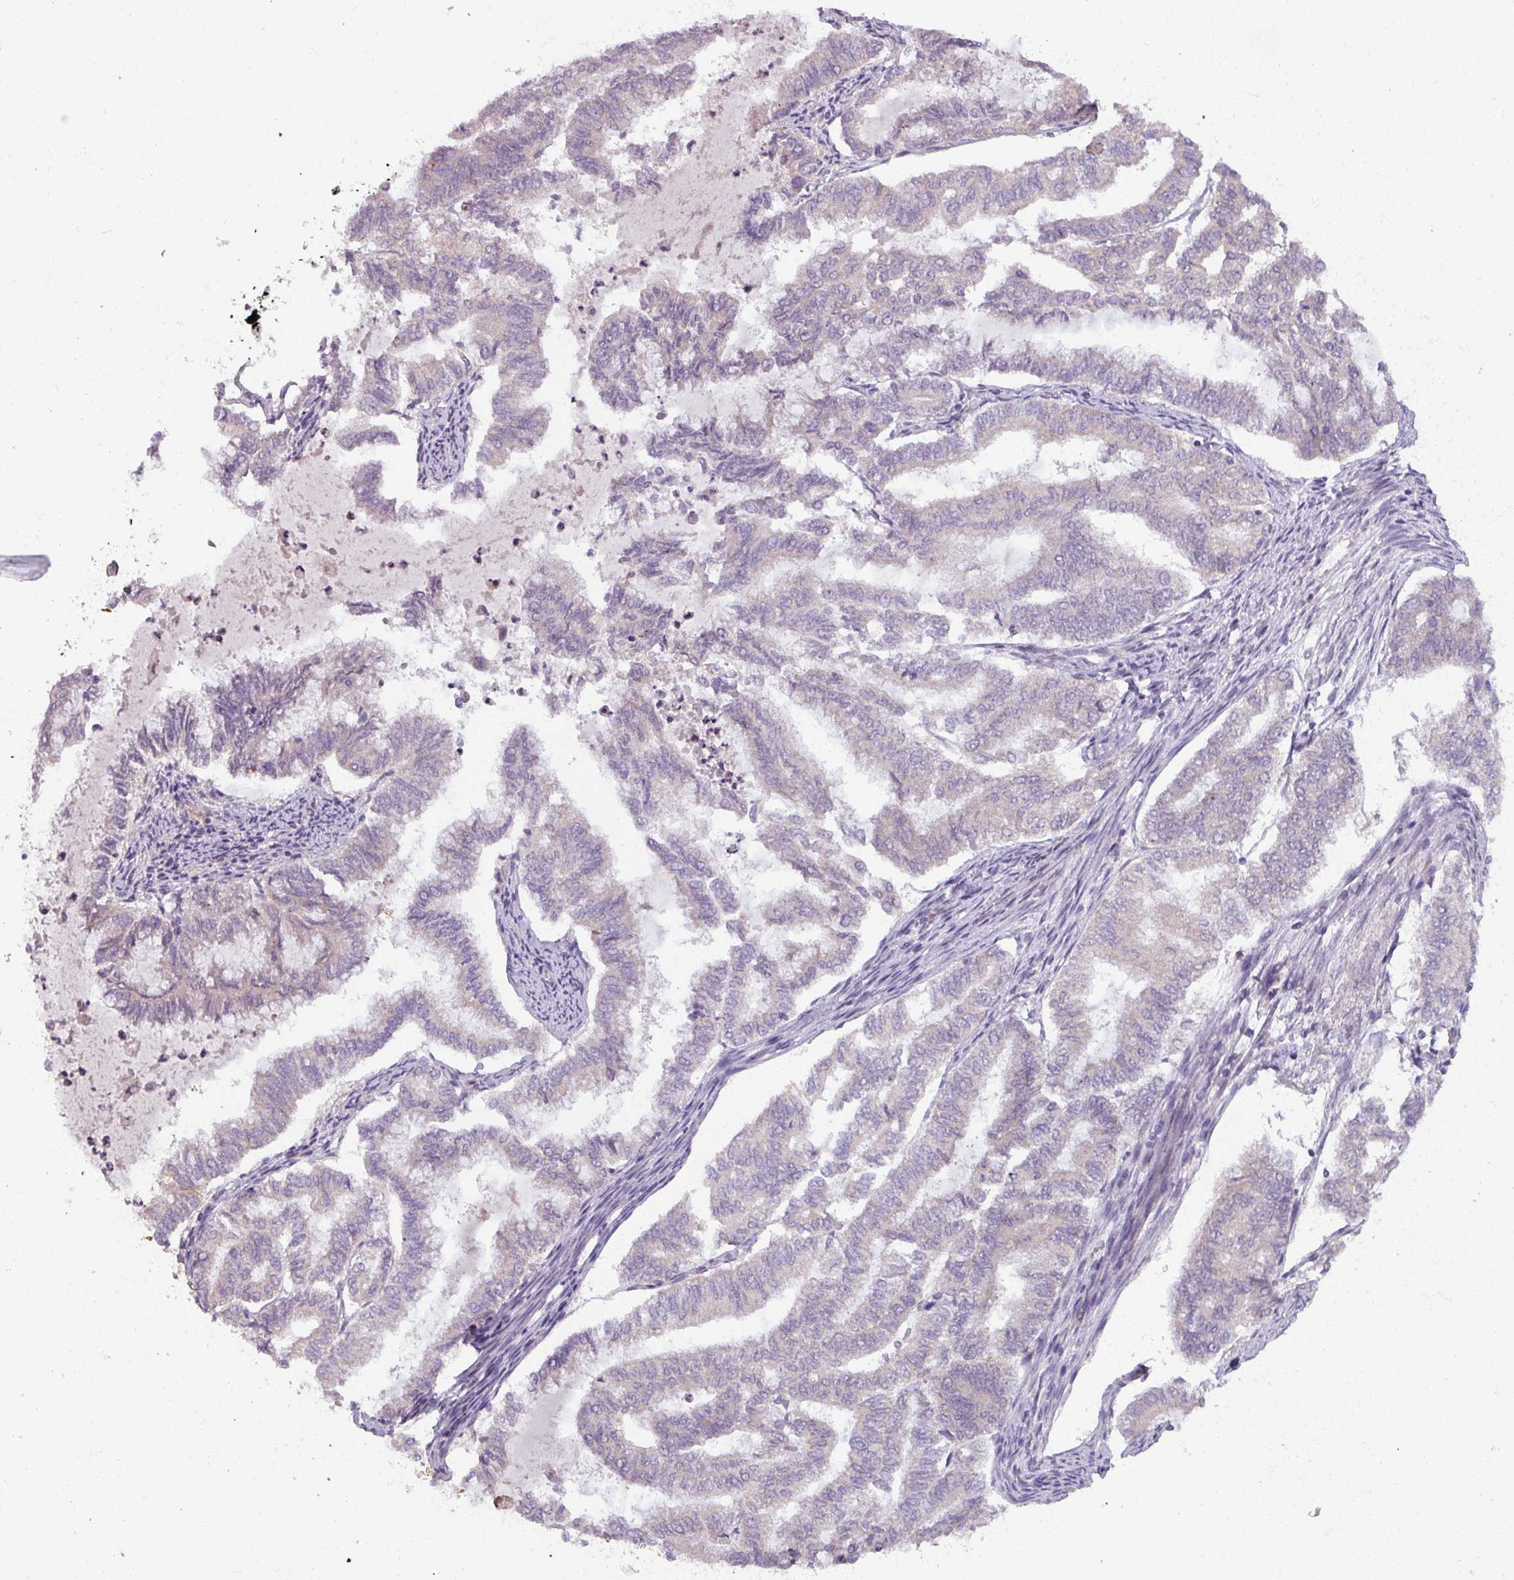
{"staining": {"intensity": "negative", "quantity": "none", "location": "none"}, "tissue": "endometrial cancer", "cell_type": "Tumor cells", "image_type": "cancer", "snomed": [{"axis": "morphology", "description": "Adenocarcinoma, NOS"}, {"axis": "topography", "description": "Endometrium"}], "caption": "Immunohistochemistry of adenocarcinoma (endometrial) demonstrates no positivity in tumor cells.", "gene": "OGFOD3", "patient": {"sex": "female", "age": 79}}